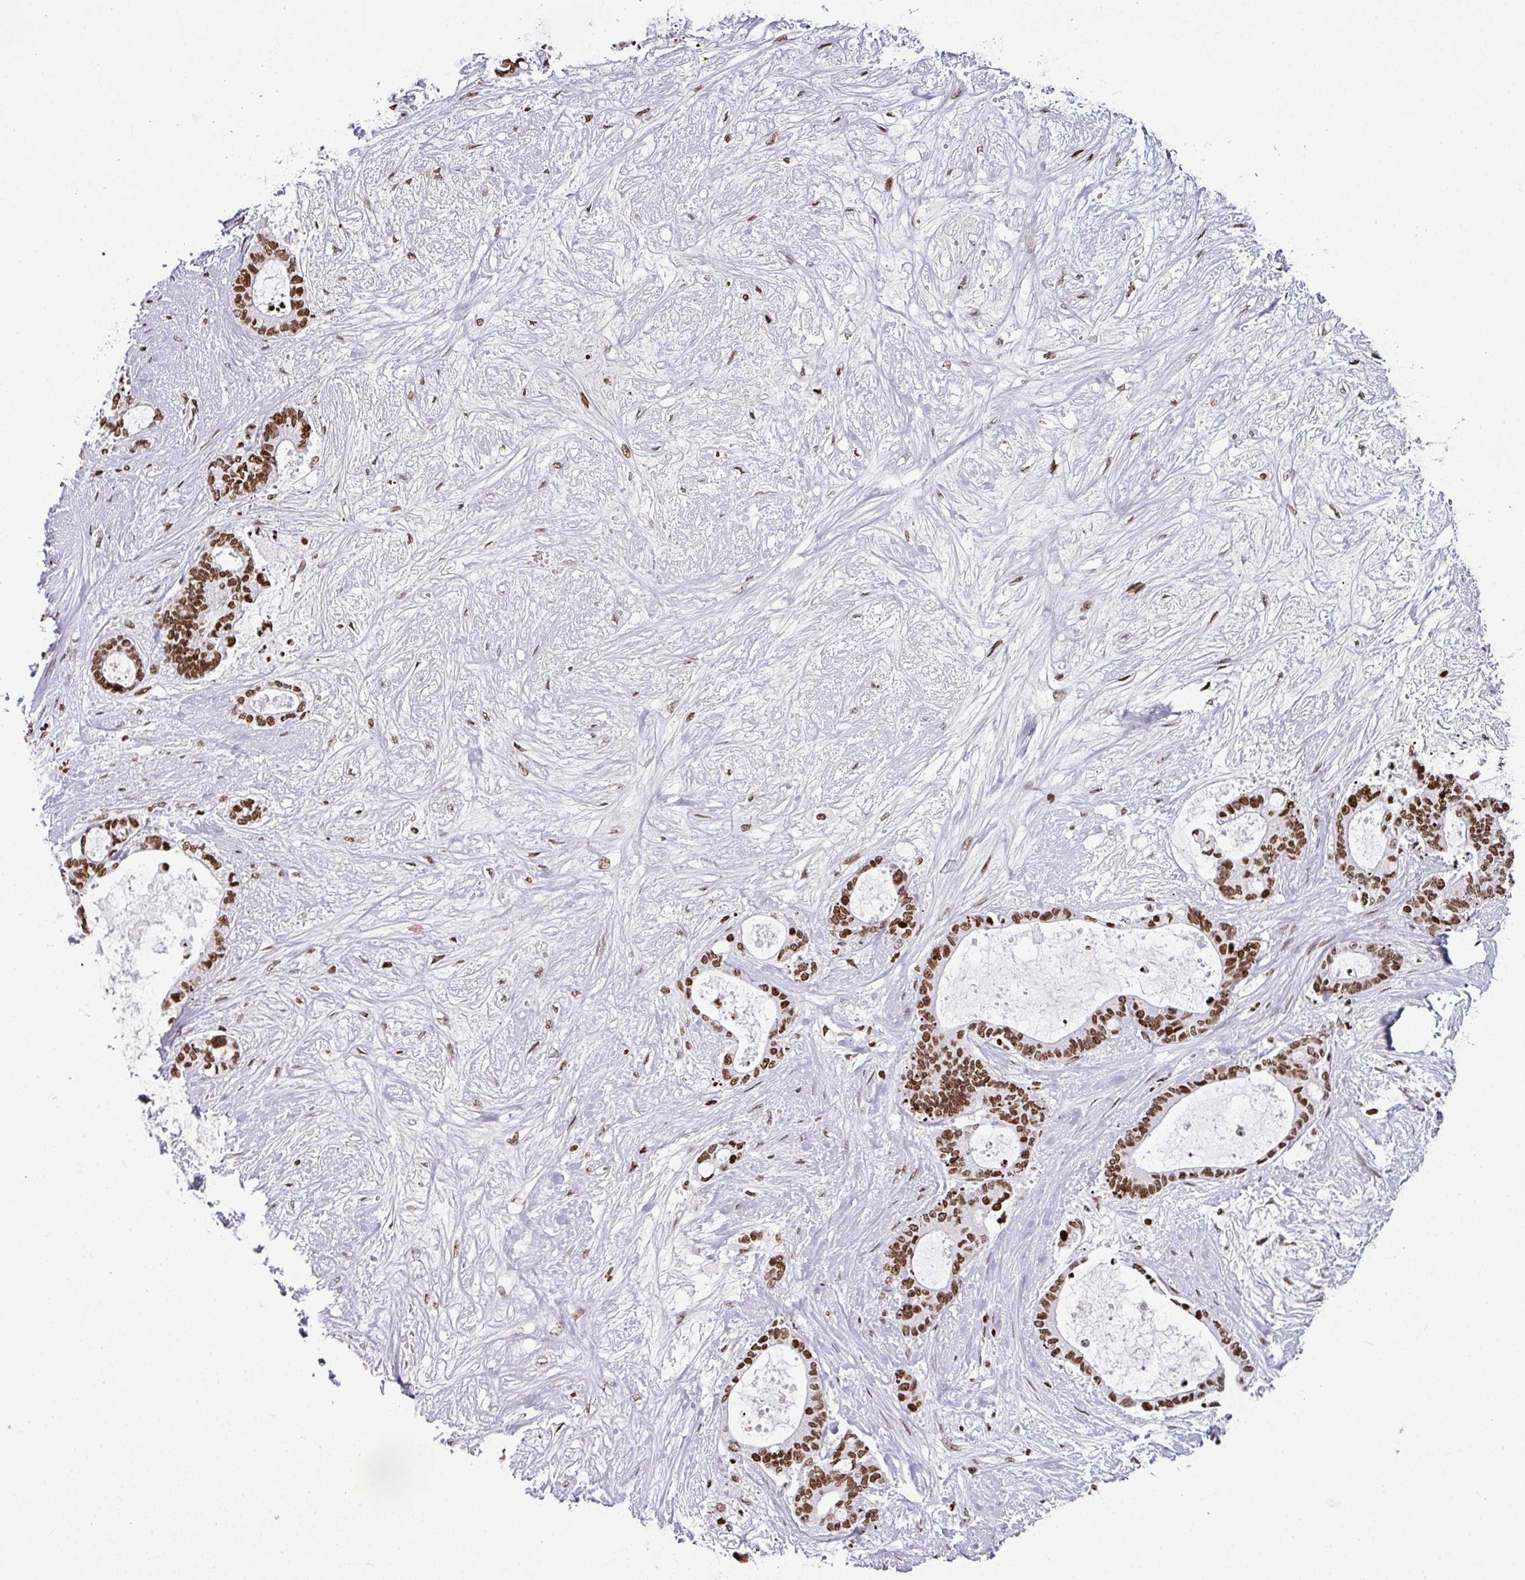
{"staining": {"intensity": "strong", "quantity": ">75%", "location": "nuclear"}, "tissue": "liver cancer", "cell_type": "Tumor cells", "image_type": "cancer", "snomed": [{"axis": "morphology", "description": "Normal tissue, NOS"}, {"axis": "morphology", "description": "Cholangiocarcinoma"}, {"axis": "topography", "description": "Liver"}, {"axis": "topography", "description": "Peripheral nerve tissue"}], "caption": "Protein expression analysis of human liver cholangiocarcinoma reveals strong nuclear positivity in approximately >75% of tumor cells. (IHC, brightfield microscopy, high magnification).", "gene": "RASL11A", "patient": {"sex": "female", "age": 73}}